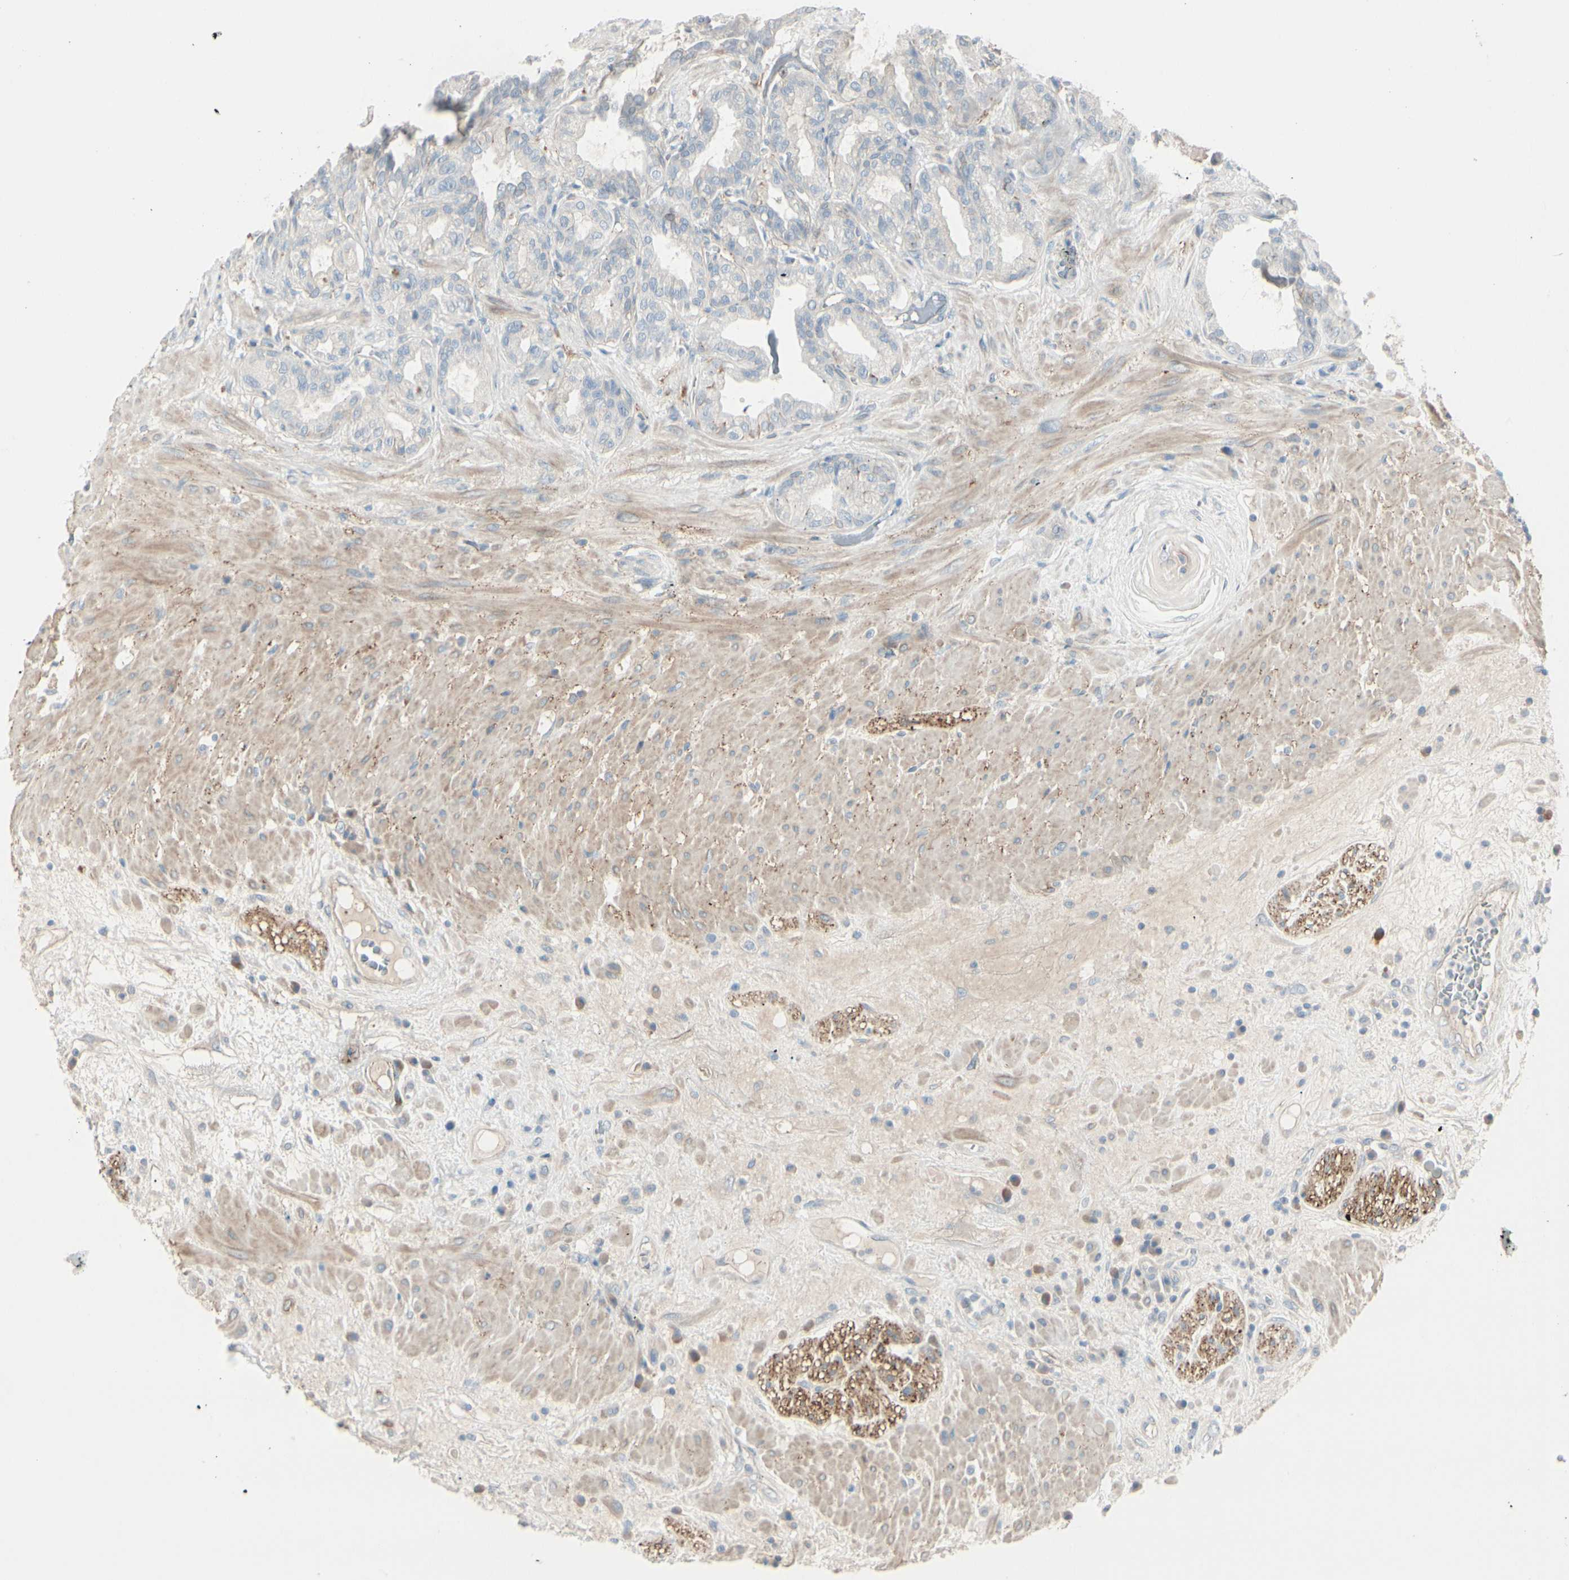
{"staining": {"intensity": "negative", "quantity": "none", "location": "none"}, "tissue": "seminal vesicle", "cell_type": "Glandular cells", "image_type": "normal", "snomed": [{"axis": "morphology", "description": "Normal tissue, NOS"}, {"axis": "topography", "description": "Seminal veicle"}], "caption": "A high-resolution photomicrograph shows immunohistochemistry (IHC) staining of unremarkable seminal vesicle, which shows no significant staining in glandular cells.", "gene": "CACNA2D1", "patient": {"sex": "male", "age": 61}}